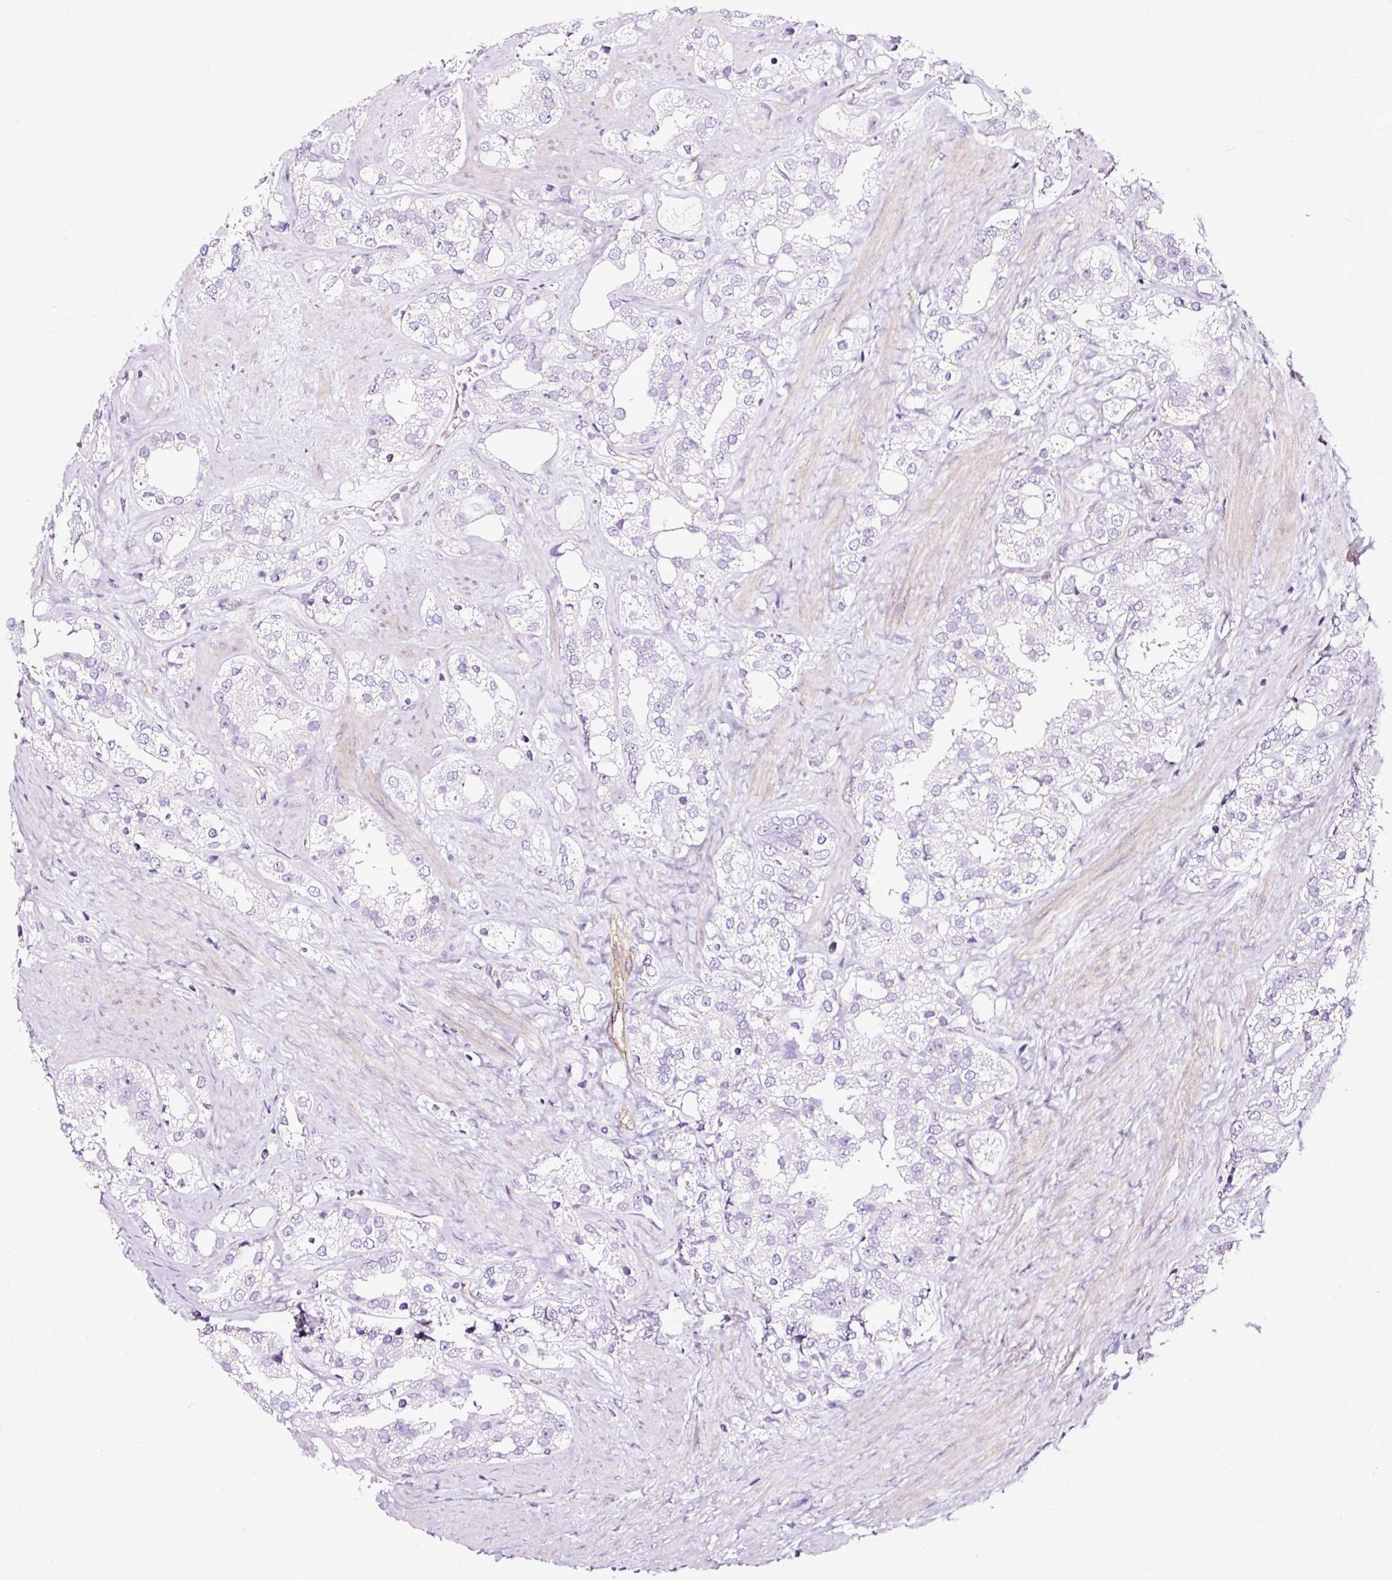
{"staining": {"intensity": "negative", "quantity": "none", "location": "none"}, "tissue": "prostate cancer", "cell_type": "Tumor cells", "image_type": "cancer", "snomed": [{"axis": "morphology", "description": "Adenocarcinoma, NOS"}, {"axis": "topography", "description": "Prostate"}], "caption": "The micrograph demonstrates no staining of tumor cells in prostate cancer (adenocarcinoma).", "gene": "SLC7A8", "patient": {"sex": "male", "age": 79}}